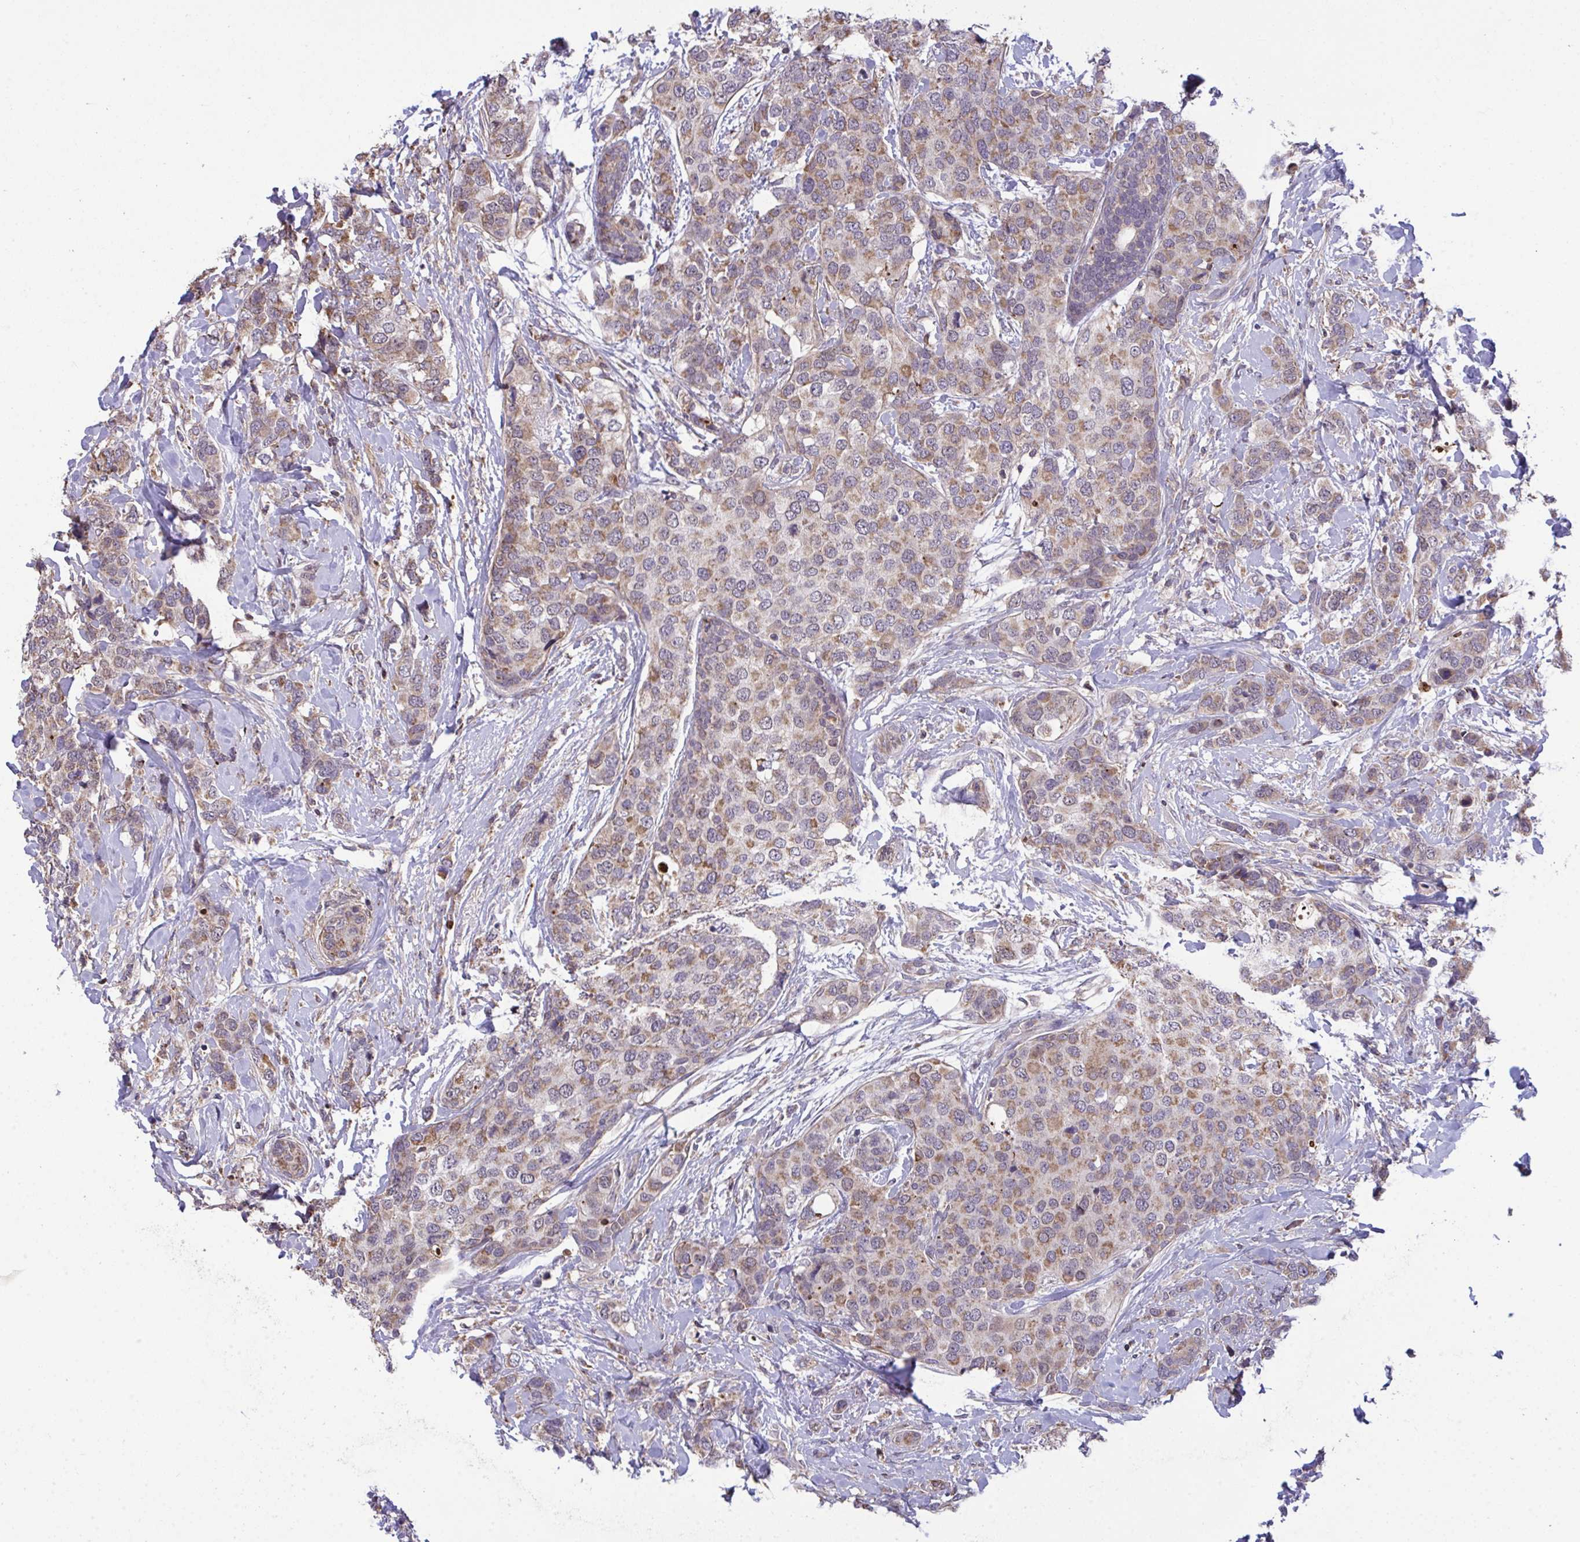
{"staining": {"intensity": "weak", "quantity": ">75%", "location": "cytoplasmic/membranous"}, "tissue": "breast cancer", "cell_type": "Tumor cells", "image_type": "cancer", "snomed": [{"axis": "morphology", "description": "Lobular carcinoma"}, {"axis": "topography", "description": "Breast"}], "caption": "Protein analysis of breast cancer (lobular carcinoma) tissue reveals weak cytoplasmic/membranous expression in approximately >75% of tumor cells. Nuclei are stained in blue.", "gene": "PPM1H", "patient": {"sex": "female", "age": 59}}